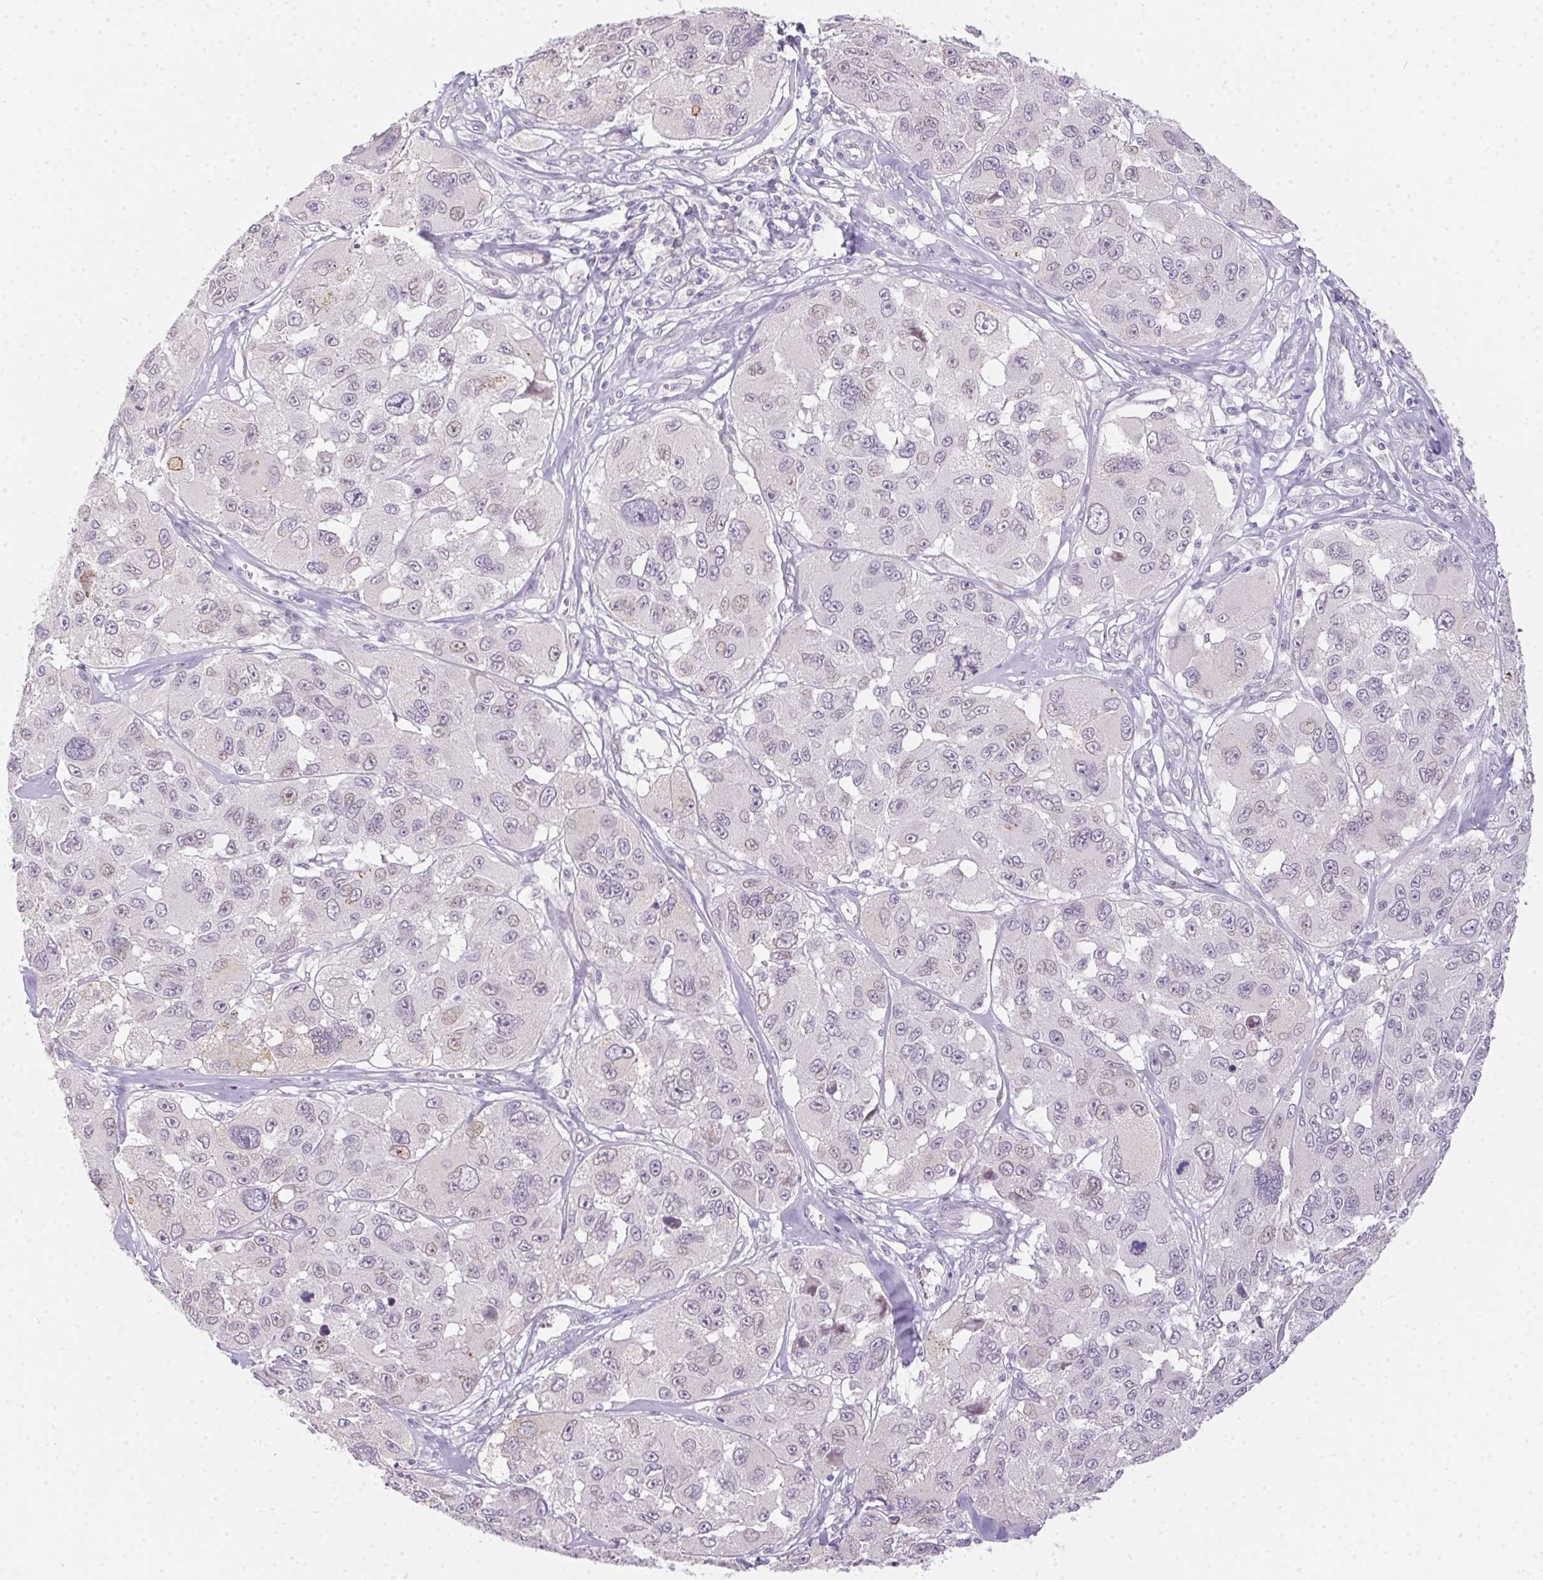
{"staining": {"intensity": "weak", "quantity": "<25%", "location": "nuclear"}, "tissue": "melanoma", "cell_type": "Tumor cells", "image_type": "cancer", "snomed": [{"axis": "morphology", "description": "Malignant melanoma, NOS"}, {"axis": "topography", "description": "Skin"}], "caption": "Tumor cells are negative for brown protein staining in melanoma.", "gene": "MORC1", "patient": {"sex": "female", "age": 66}}